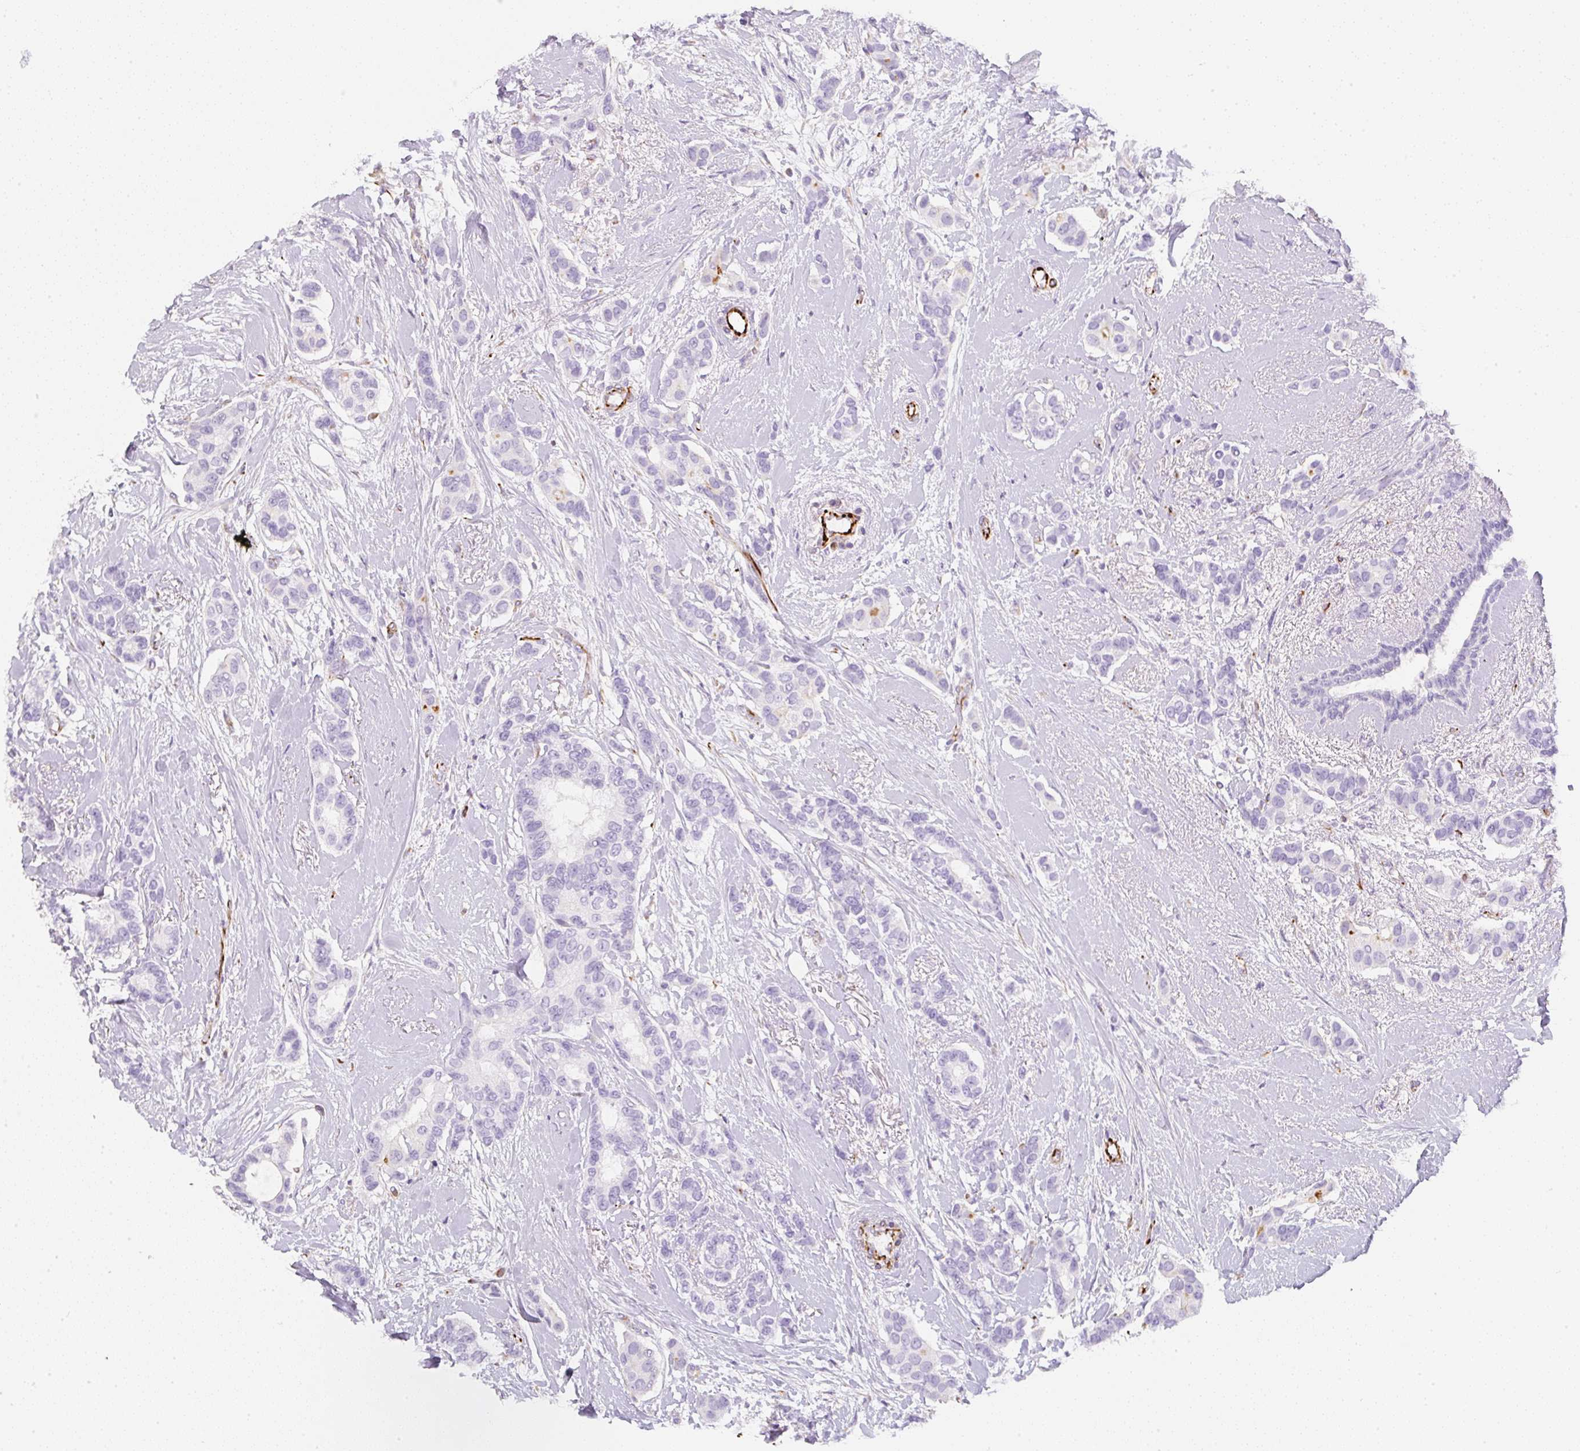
{"staining": {"intensity": "negative", "quantity": "none", "location": "none"}, "tissue": "breast cancer", "cell_type": "Tumor cells", "image_type": "cancer", "snomed": [{"axis": "morphology", "description": "Duct carcinoma"}, {"axis": "topography", "description": "Breast"}], "caption": "An image of human breast cancer (intraductal carcinoma) is negative for staining in tumor cells.", "gene": "ZNF689", "patient": {"sex": "female", "age": 73}}